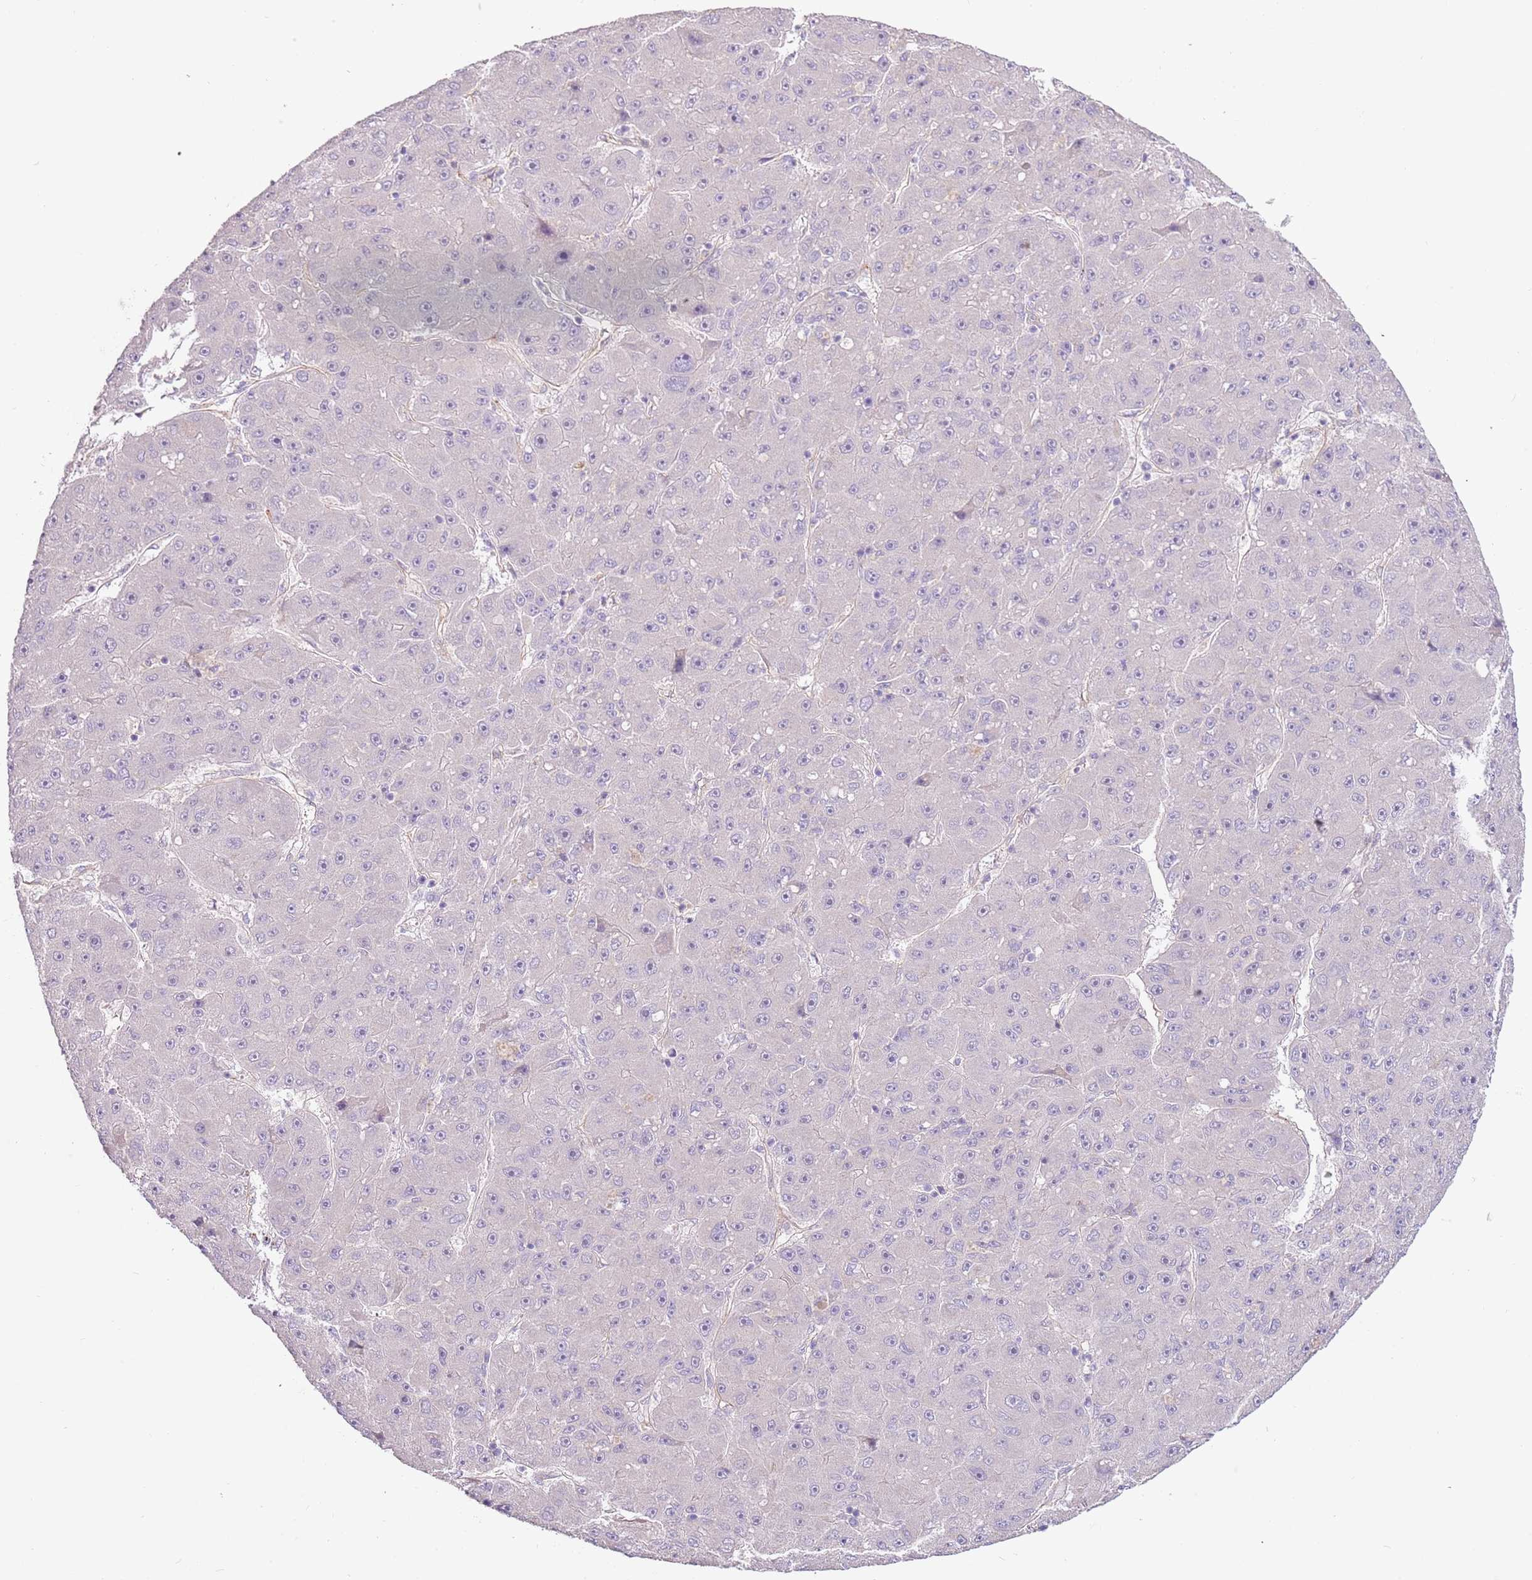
{"staining": {"intensity": "negative", "quantity": "none", "location": "none"}, "tissue": "liver cancer", "cell_type": "Tumor cells", "image_type": "cancer", "snomed": [{"axis": "morphology", "description": "Carcinoma, Hepatocellular, NOS"}, {"axis": "topography", "description": "Liver"}], "caption": "An IHC image of liver cancer is shown. There is no staining in tumor cells of liver cancer.", "gene": "MRO", "patient": {"sex": "male", "age": 67}}